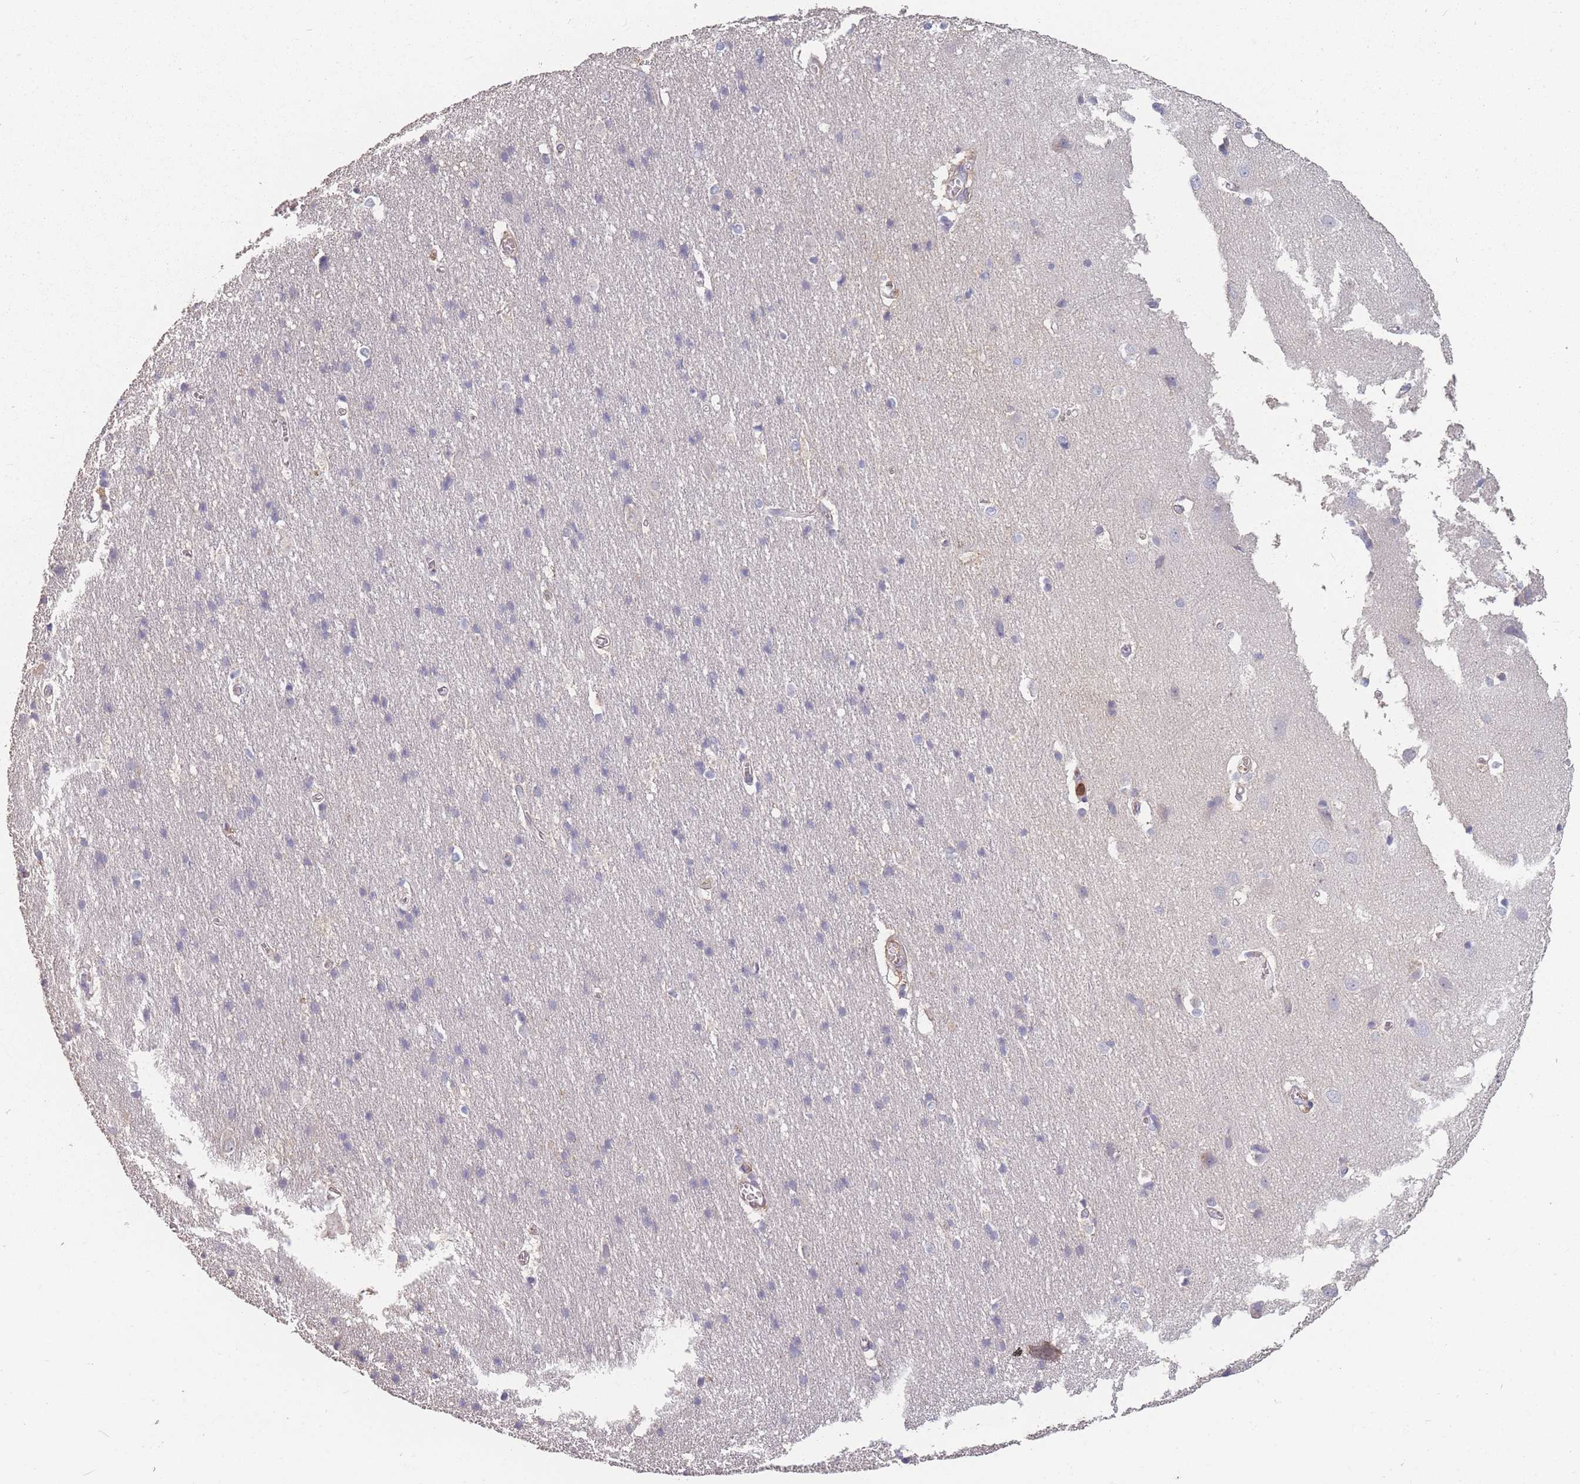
{"staining": {"intensity": "negative", "quantity": "none", "location": "none"}, "tissue": "cerebral cortex", "cell_type": "Endothelial cells", "image_type": "normal", "snomed": [{"axis": "morphology", "description": "Normal tissue, NOS"}, {"axis": "topography", "description": "Cerebral cortex"}], "caption": "Endothelial cells show no significant staining in benign cerebral cortex. The staining was performed using DAB (3,3'-diaminobenzidine) to visualize the protein expression in brown, while the nuclei were stained in blue with hematoxylin (Magnification: 20x).", "gene": "BST1", "patient": {"sex": "male", "age": 54}}